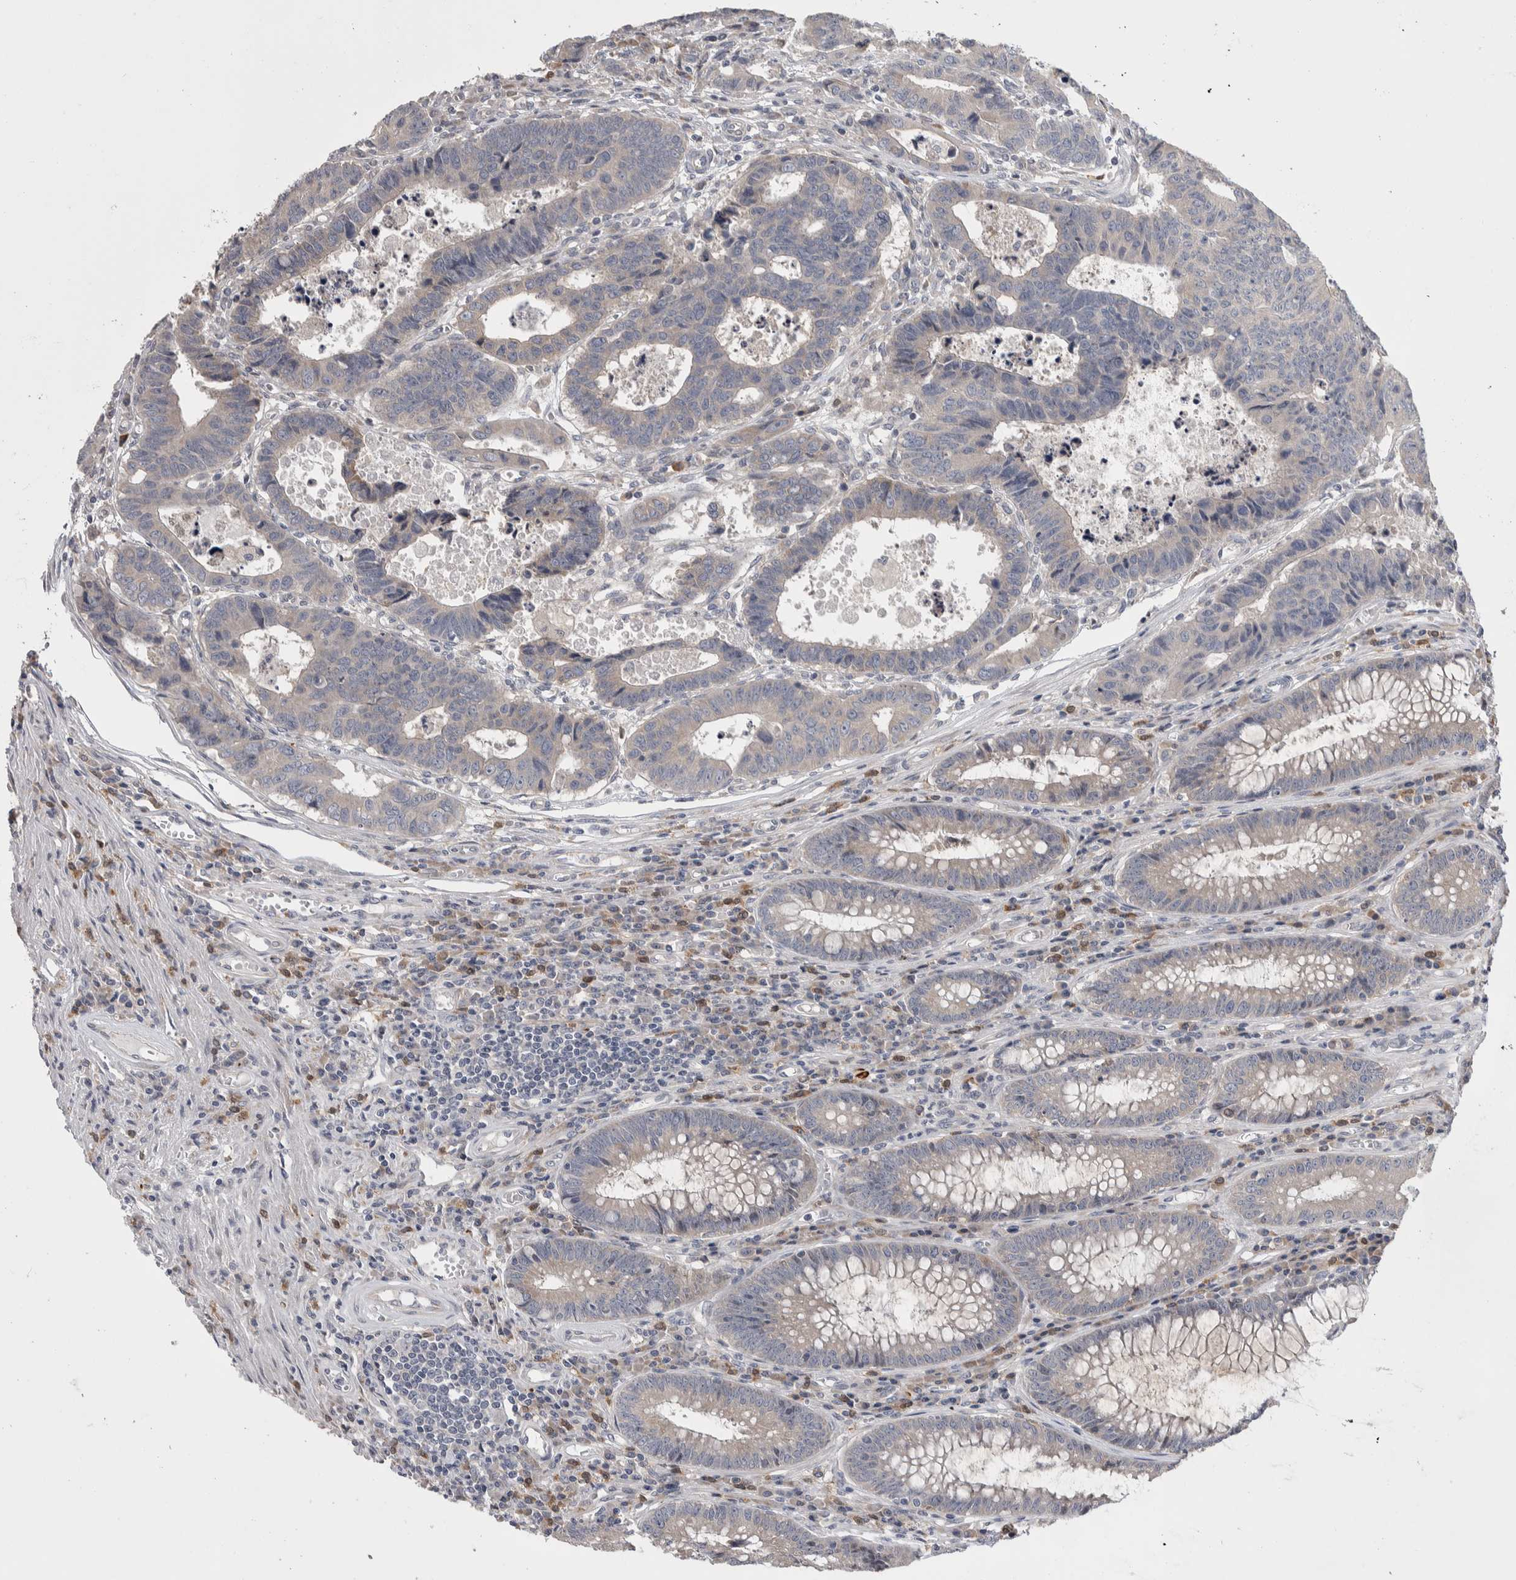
{"staining": {"intensity": "weak", "quantity": "<25%", "location": "cytoplasmic/membranous"}, "tissue": "colorectal cancer", "cell_type": "Tumor cells", "image_type": "cancer", "snomed": [{"axis": "morphology", "description": "Adenocarcinoma, NOS"}, {"axis": "topography", "description": "Rectum"}], "caption": "Immunohistochemical staining of colorectal cancer (adenocarcinoma) exhibits no significant staining in tumor cells. Brightfield microscopy of IHC stained with DAB (3,3'-diaminobenzidine) (brown) and hematoxylin (blue), captured at high magnification.", "gene": "IBTK", "patient": {"sex": "male", "age": 84}}